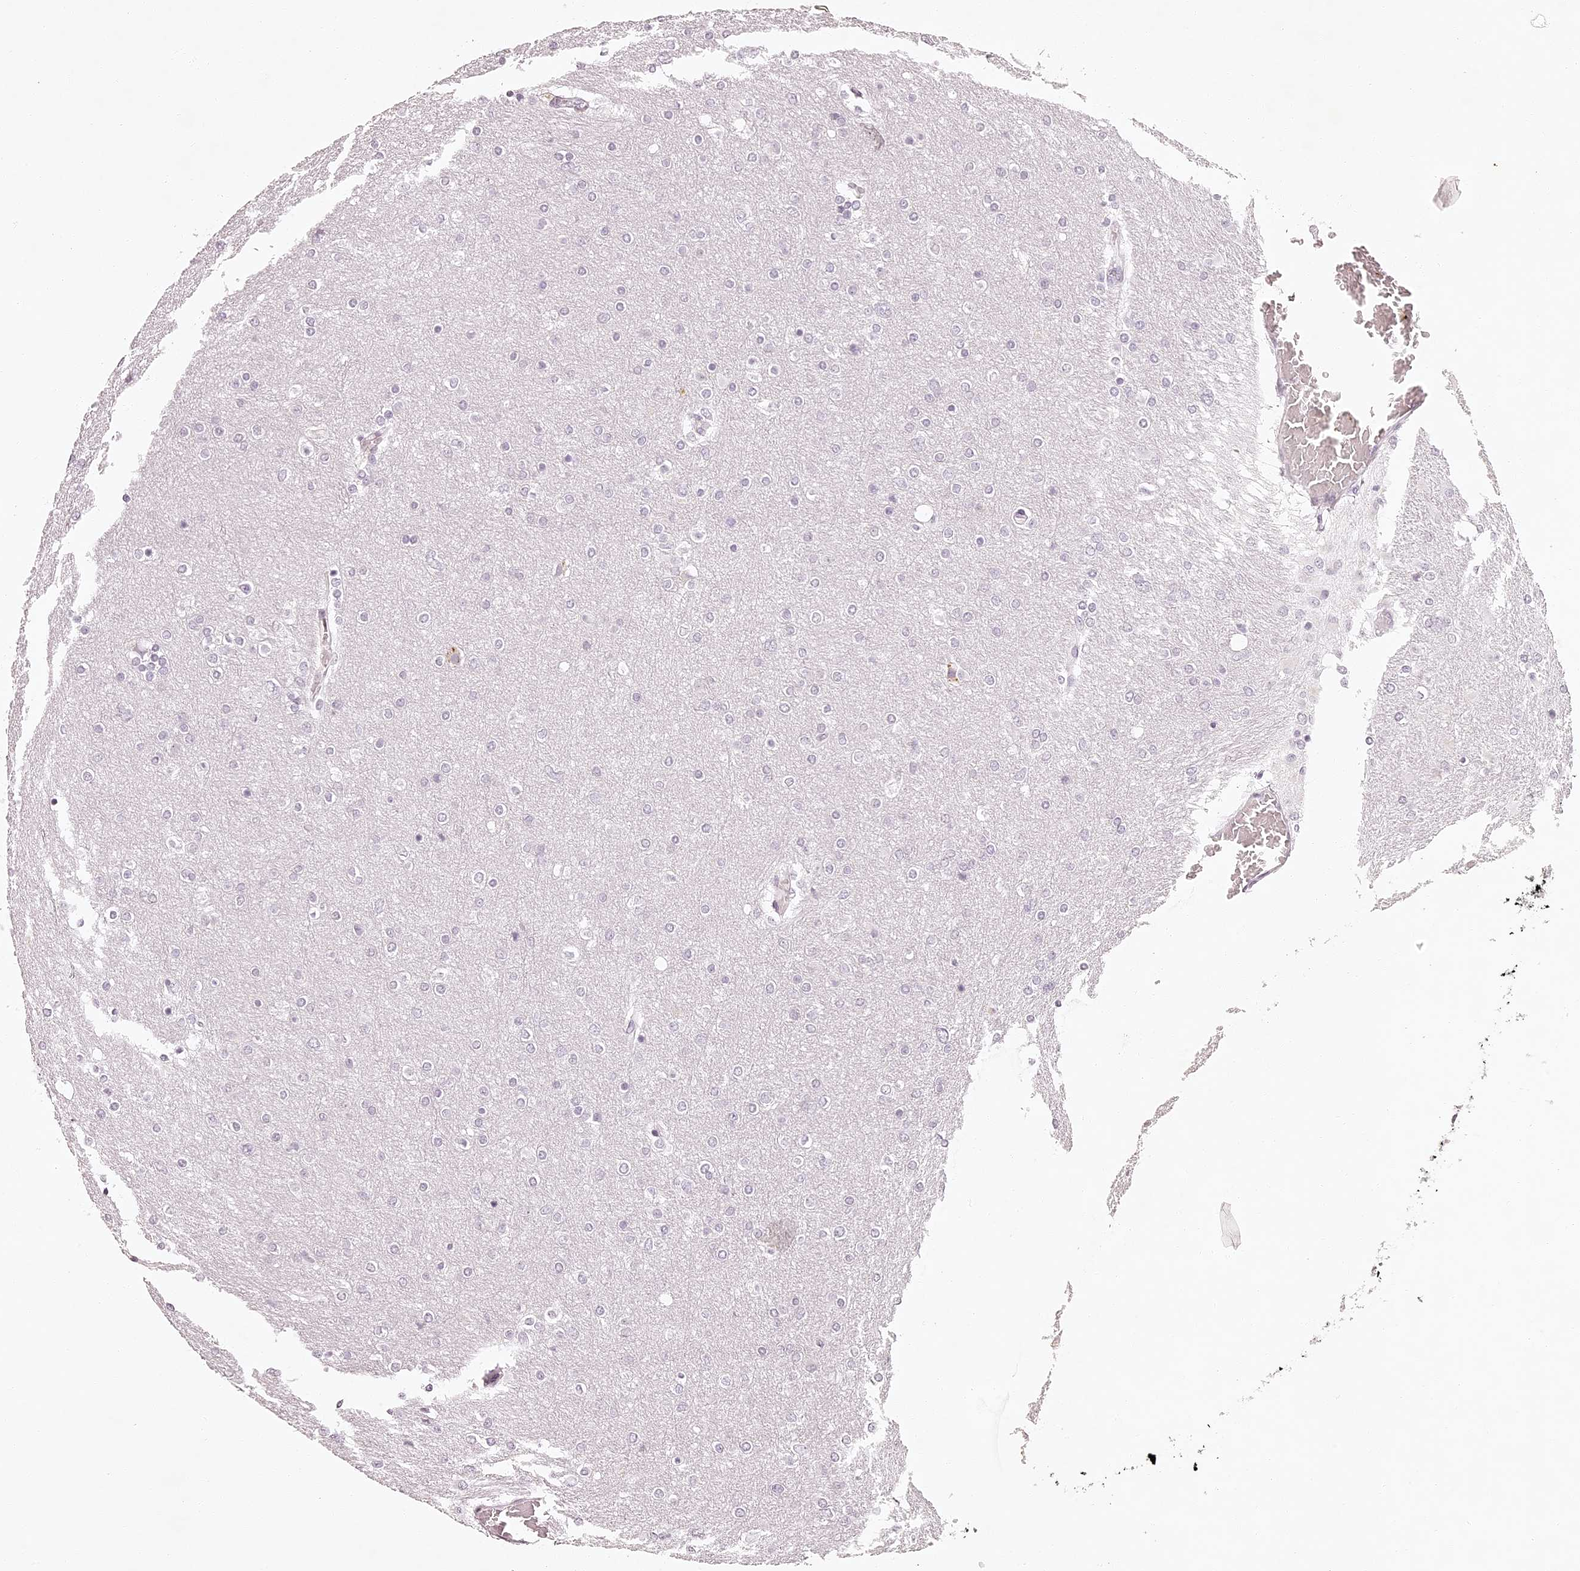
{"staining": {"intensity": "negative", "quantity": "none", "location": "none"}, "tissue": "glioma", "cell_type": "Tumor cells", "image_type": "cancer", "snomed": [{"axis": "morphology", "description": "Glioma, malignant, High grade"}, {"axis": "topography", "description": "Cerebral cortex"}], "caption": "The photomicrograph displays no staining of tumor cells in malignant glioma (high-grade).", "gene": "ELAPOR1", "patient": {"sex": "female", "age": 36}}